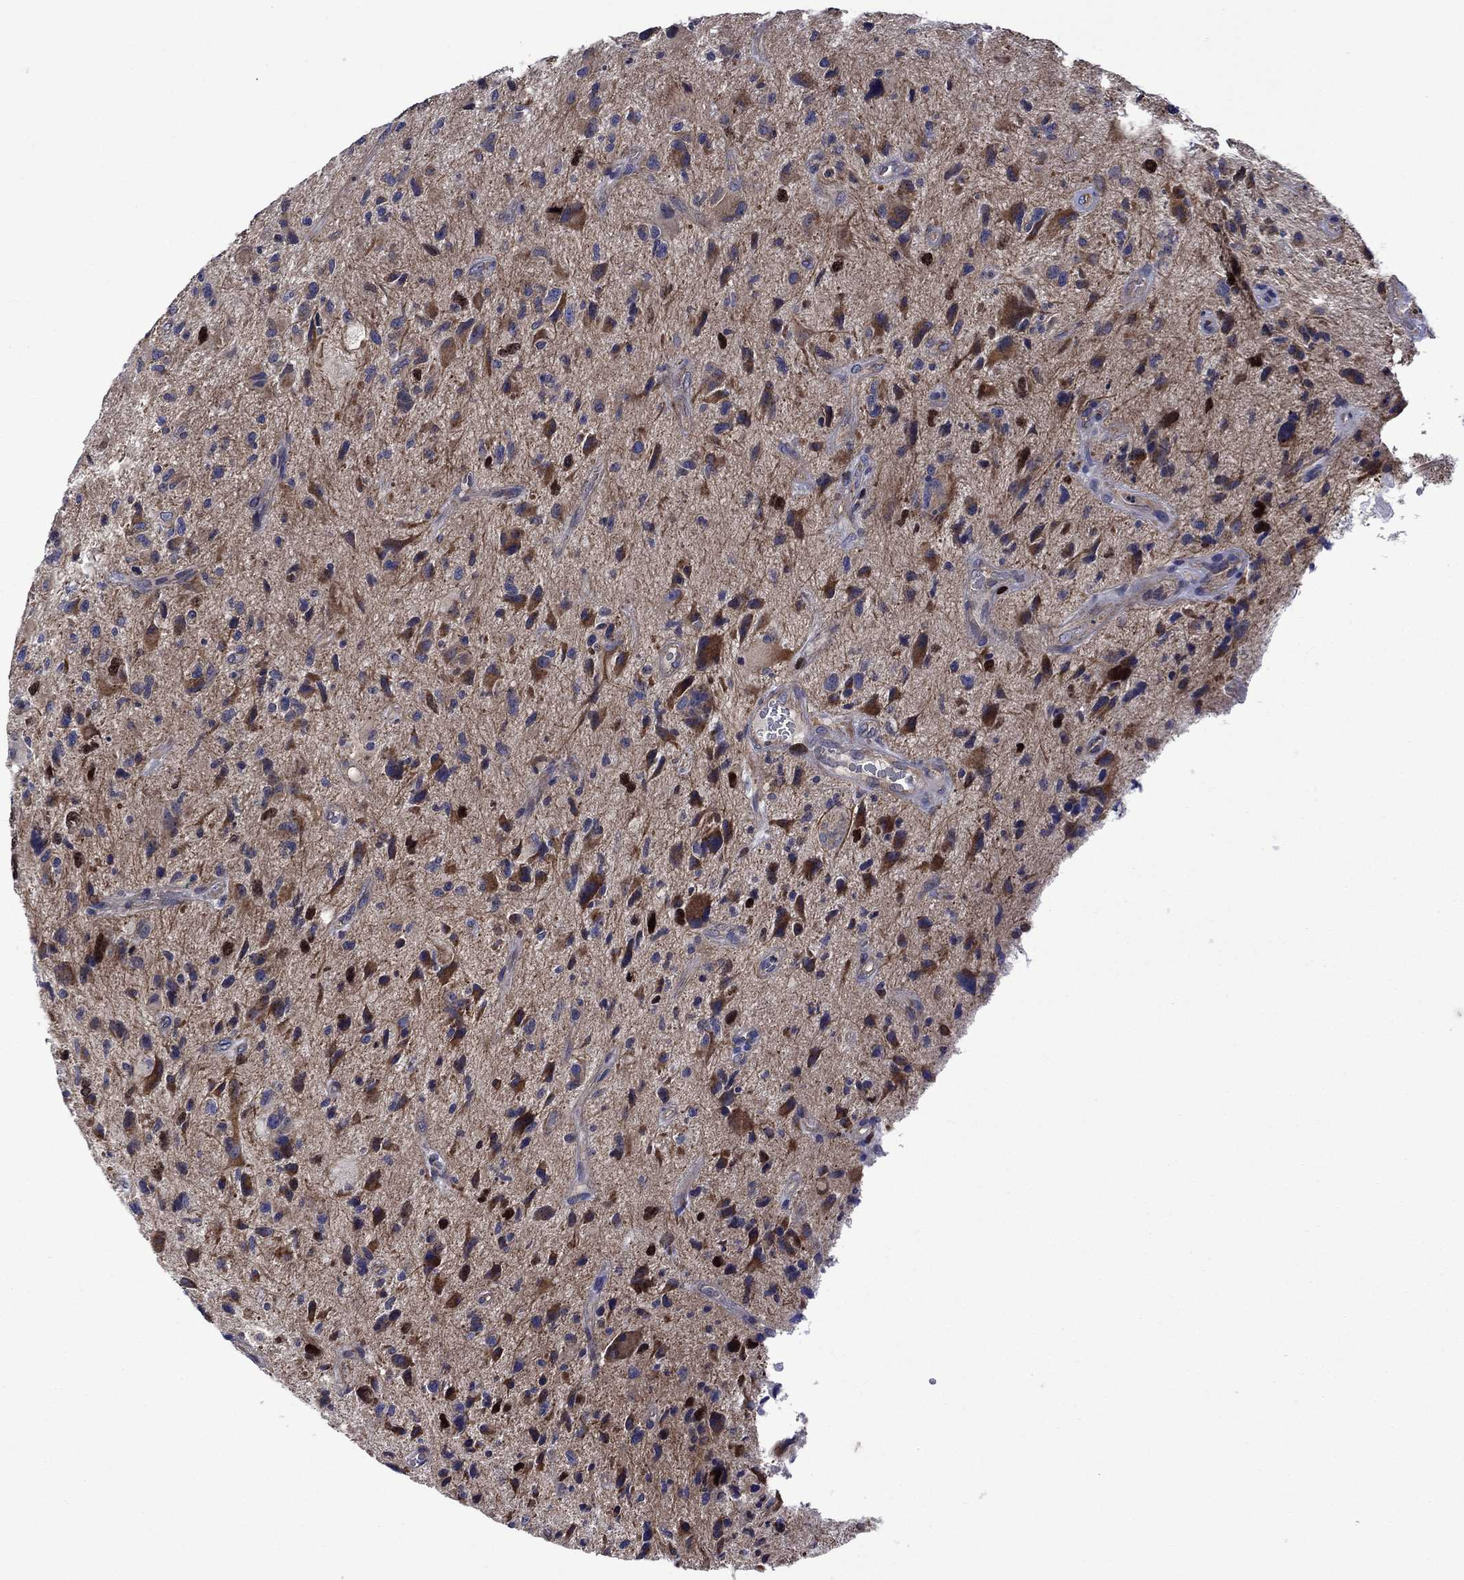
{"staining": {"intensity": "strong", "quantity": "25%-75%", "location": "cytoplasmic/membranous"}, "tissue": "glioma", "cell_type": "Tumor cells", "image_type": "cancer", "snomed": [{"axis": "morphology", "description": "Glioma, malignant, NOS"}, {"axis": "morphology", "description": "Glioma, malignant, High grade"}, {"axis": "topography", "description": "Brain"}], "caption": "Immunohistochemistry (IHC) histopathology image of glioma stained for a protein (brown), which shows high levels of strong cytoplasmic/membranous positivity in about 25%-75% of tumor cells.", "gene": "KIF22", "patient": {"sex": "female", "age": 71}}